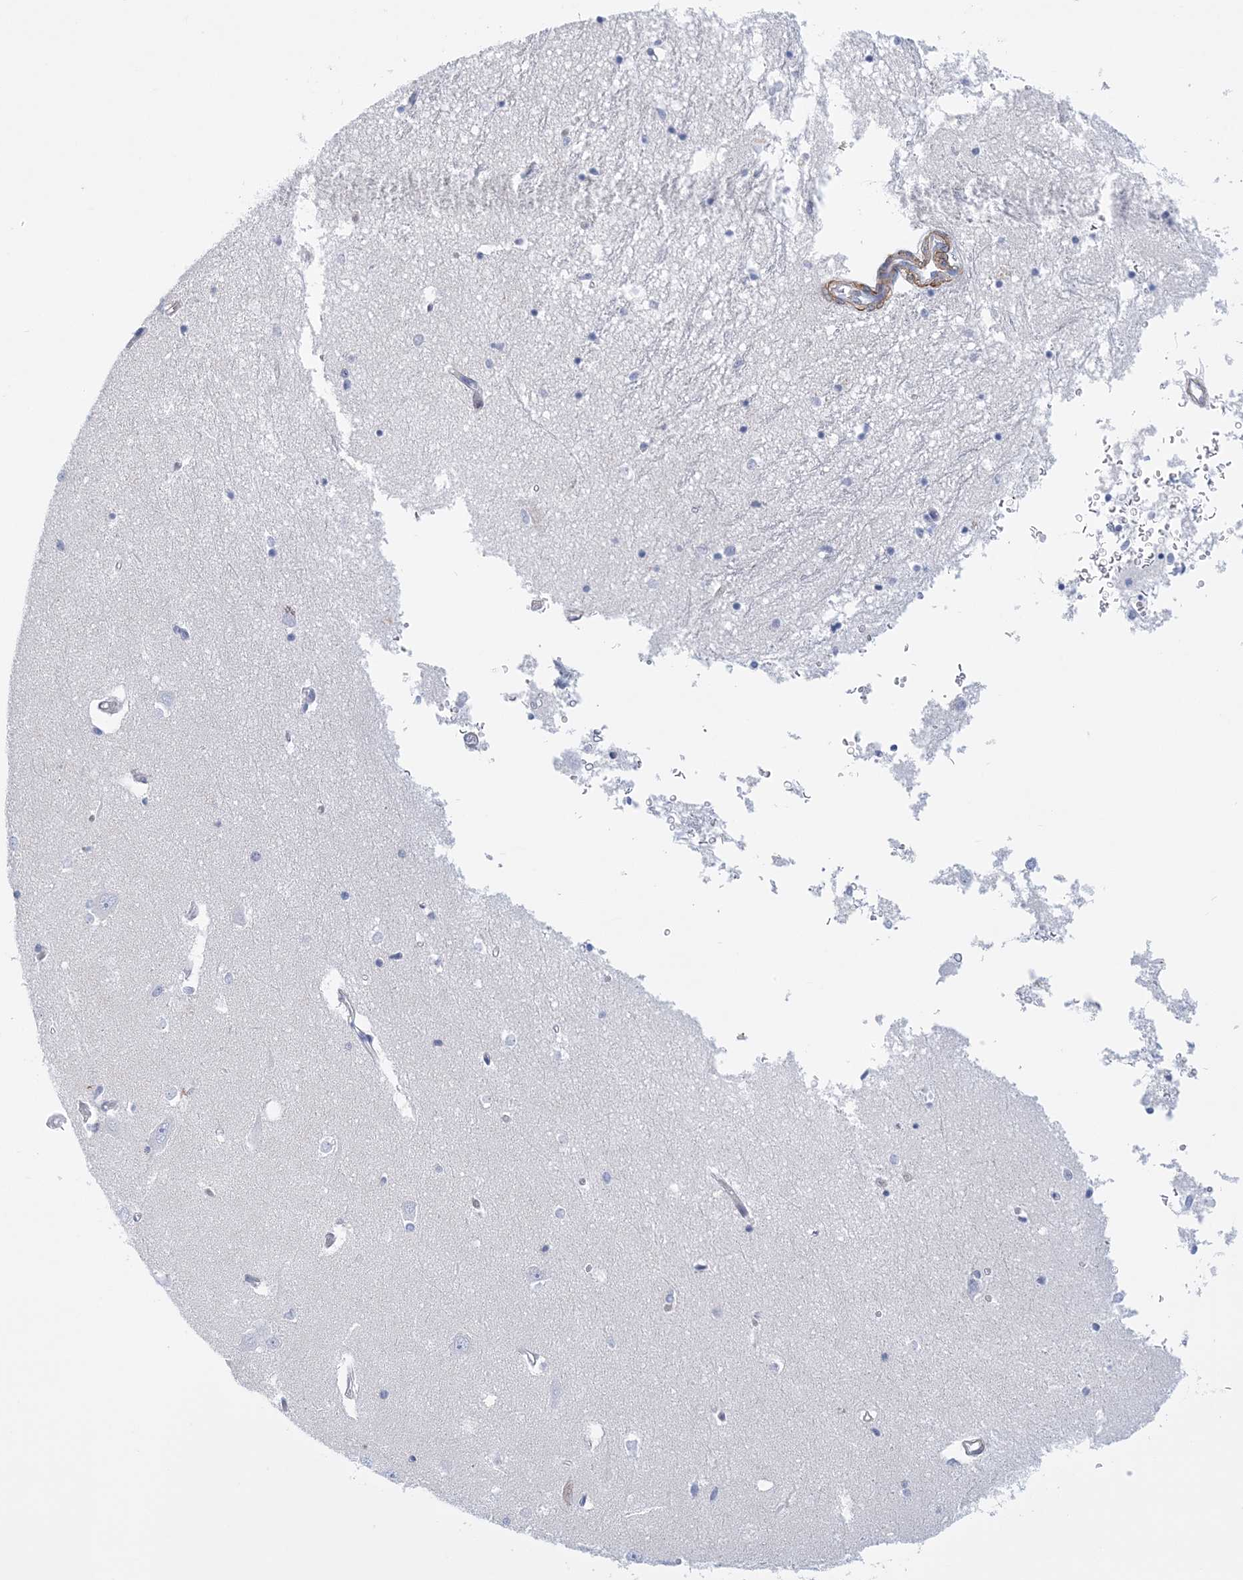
{"staining": {"intensity": "negative", "quantity": "none", "location": "none"}, "tissue": "hippocampus", "cell_type": "Glial cells", "image_type": "normal", "snomed": [{"axis": "morphology", "description": "Normal tissue, NOS"}, {"axis": "topography", "description": "Hippocampus"}], "caption": "Immunohistochemistry (IHC) of normal human hippocampus reveals no expression in glial cells.", "gene": "C11orf21", "patient": {"sex": "male", "age": 70}}